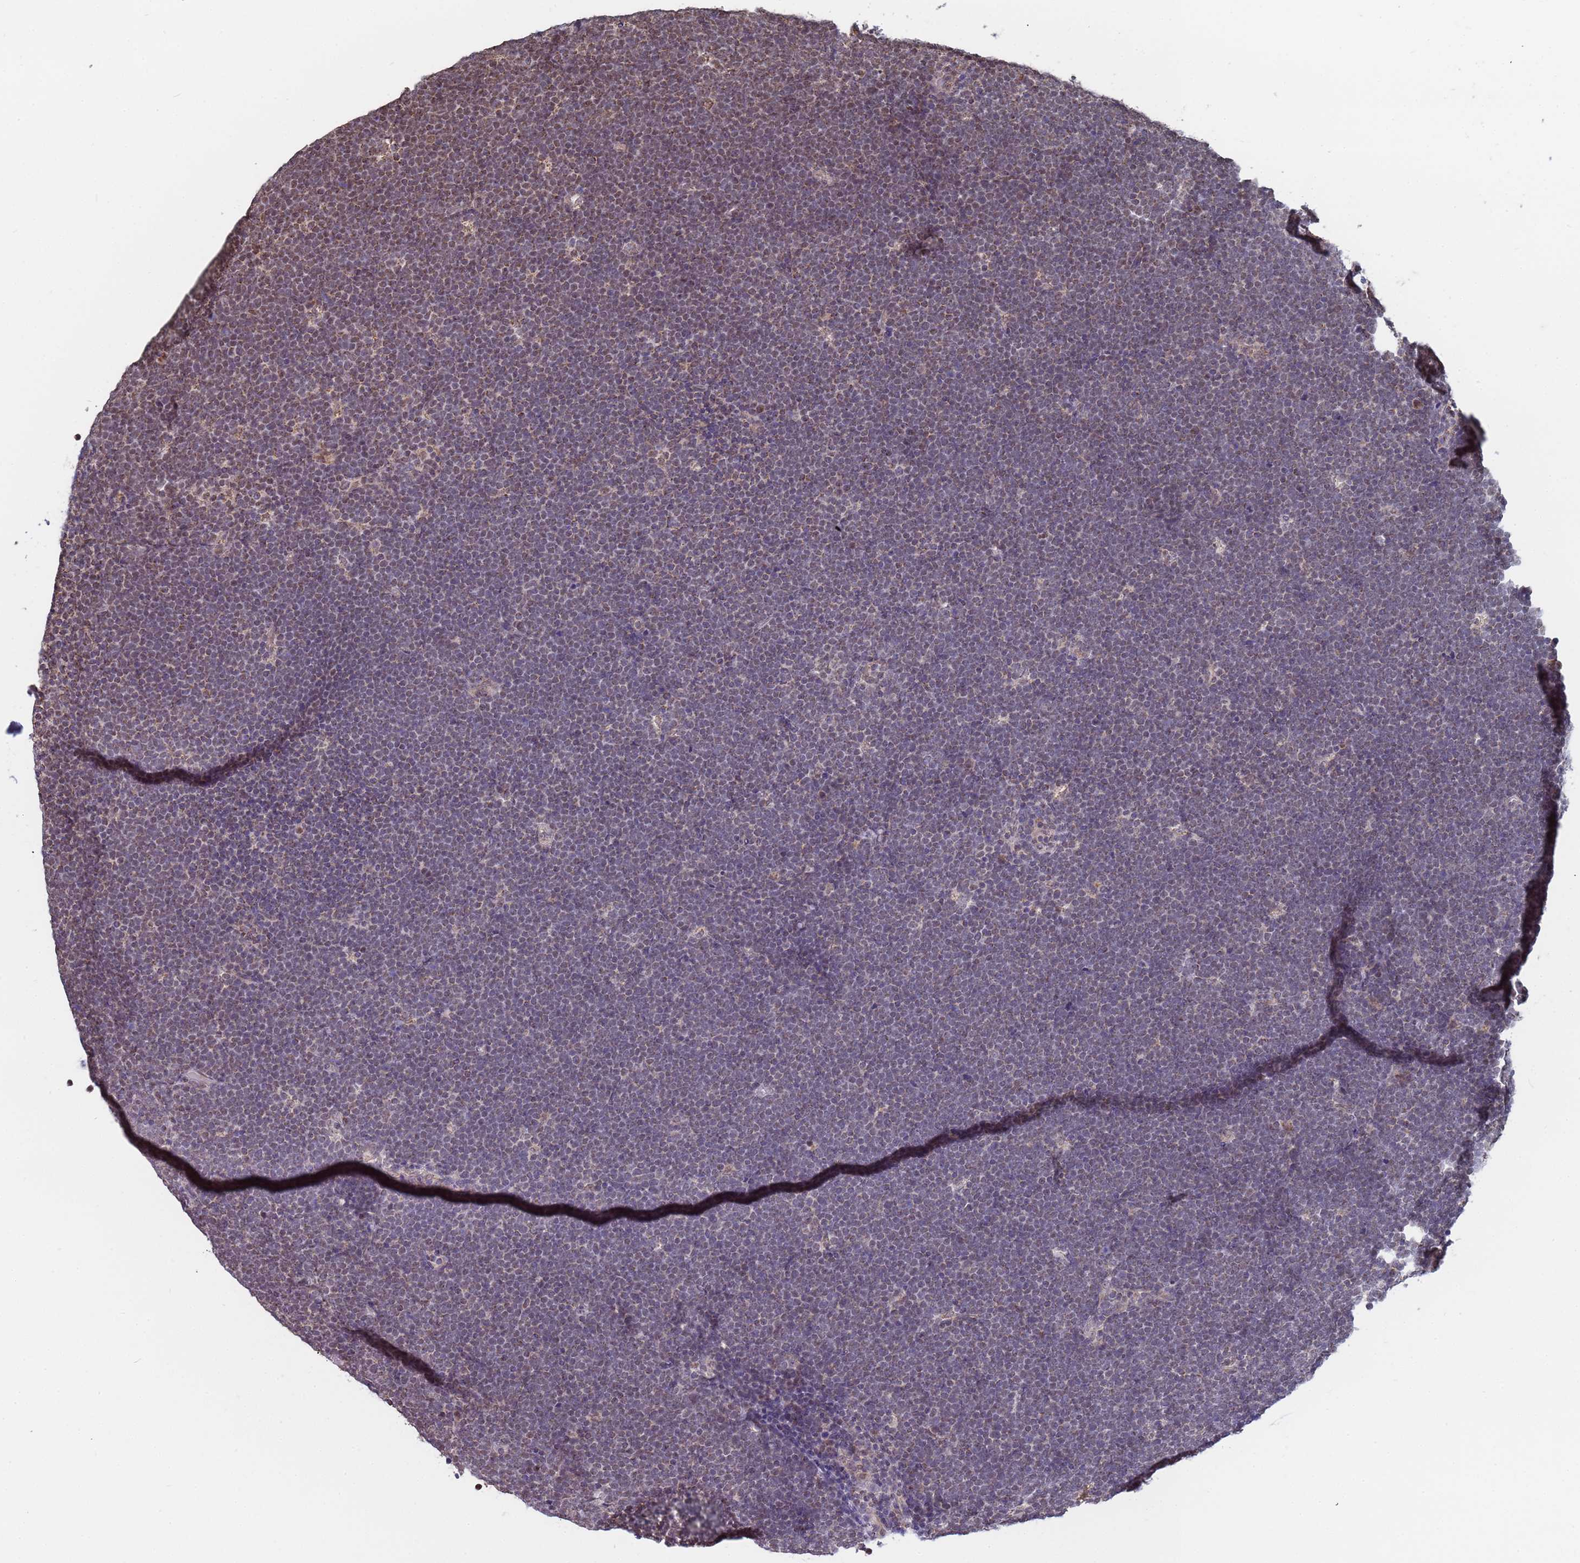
{"staining": {"intensity": "weak", "quantity": "25%-75%", "location": "nuclear"}, "tissue": "lymphoma", "cell_type": "Tumor cells", "image_type": "cancer", "snomed": [{"axis": "morphology", "description": "Malignant lymphoma, non-Hodgkin's type, High grade"}, {"axis": "topography", "description": "Lymph node"}], "caption": "The image exhibits a brown stain indicating the presence of a protein in the nuclear of tumor cells in high-grade malignant lymphoma, non-Hodgkin's type.", "gene": "DENND2B", "patient": {"sex": "male", "age": 13}}